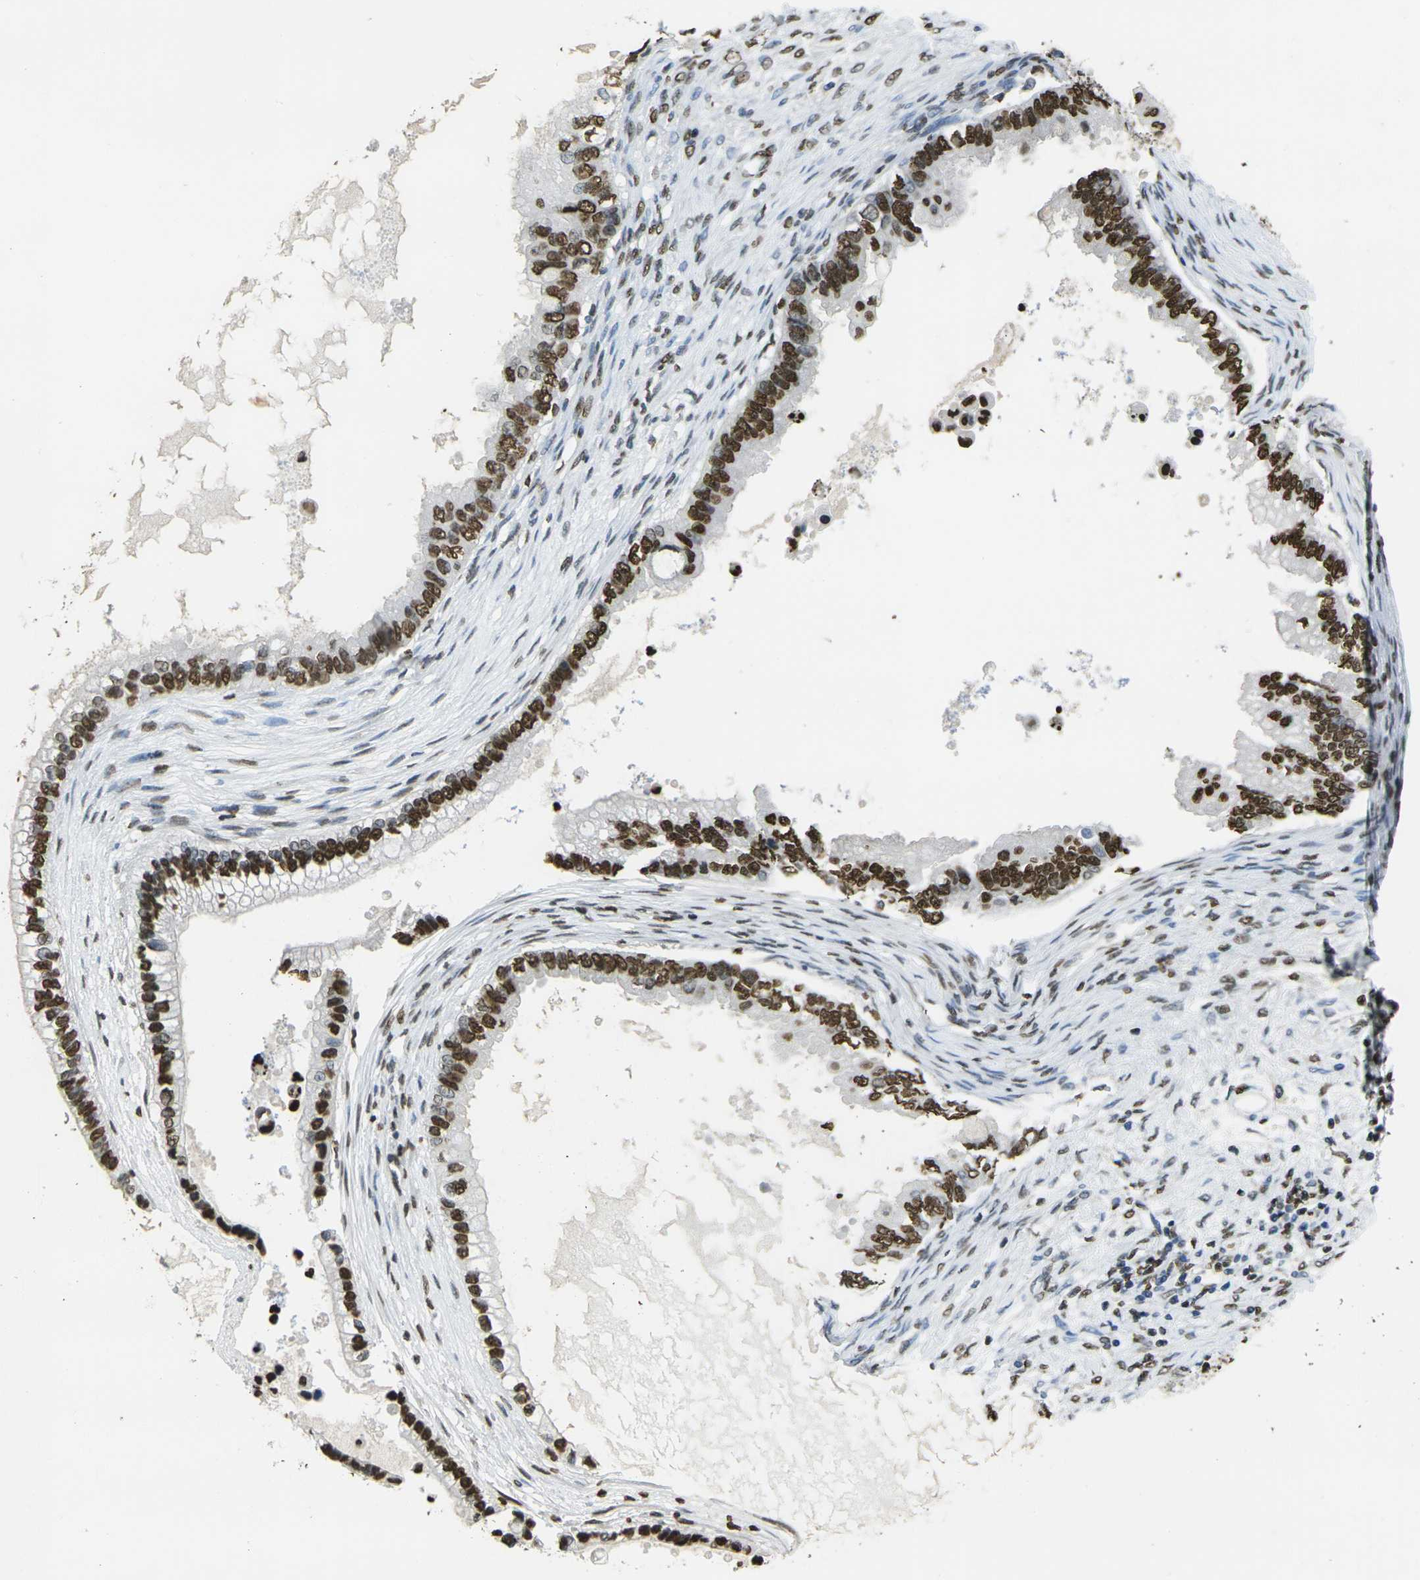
{"staining": {"intensity": "strong", "quantity": ">75%", "location": "nuclear"}, "tissue": "ovarian cancer", "cell_type": "Tumor cells", "image_type": "cancer", "snomed": [{"axis": "morphology", "description": "Cystadenocarcinoma, mucinous, NOS"}, {"axis": "topography", "description": "Ovary"}], "caption": "Mucinous cystadenocarcinoma (ovarian) stained with a brown dye demonstrates strong nuclear positive expression in about >75% of tumor cells.", "gene": "DRAXIN", "patient": {"sex": "female", "age": 80}}